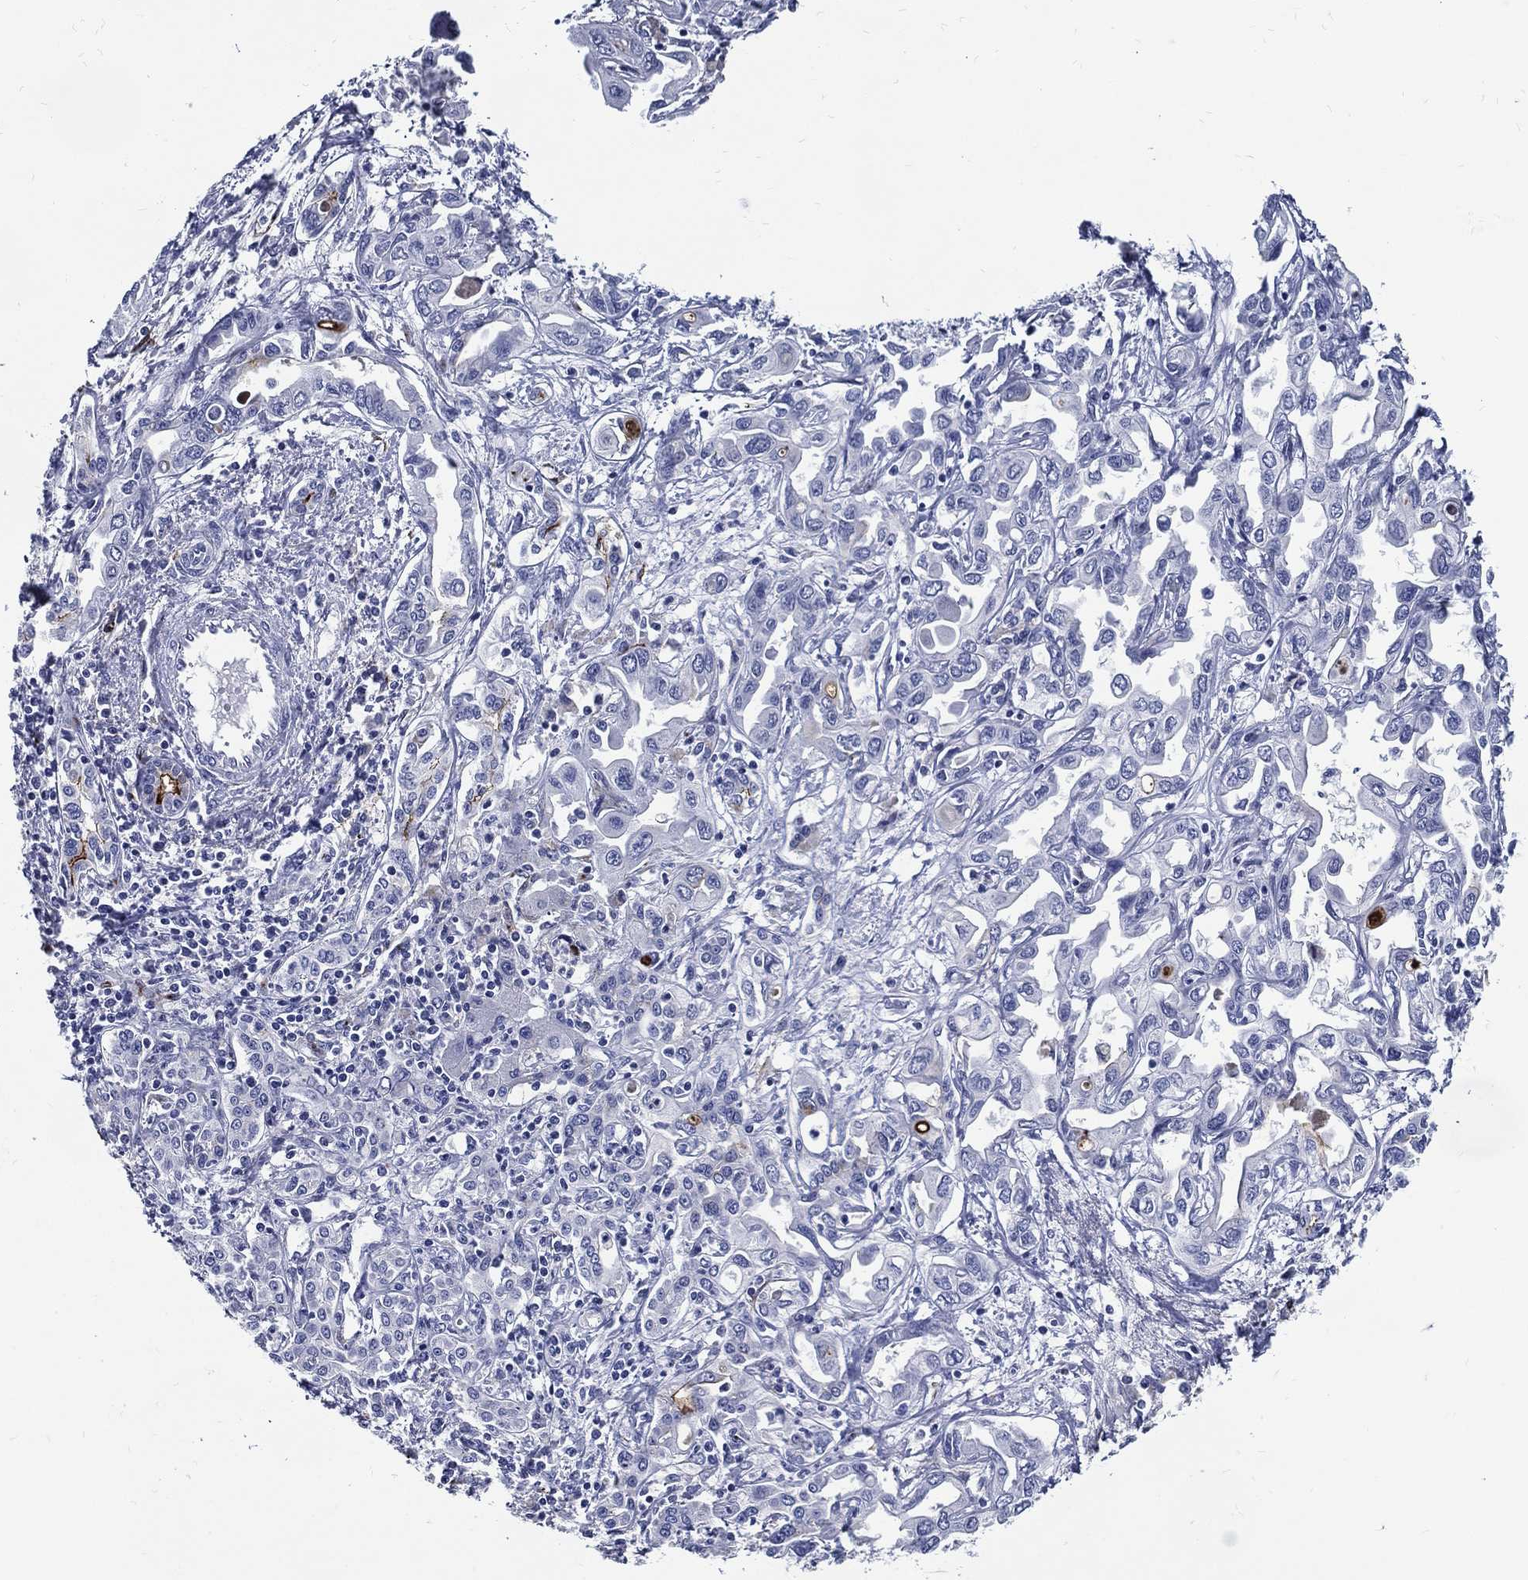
{"staining": {"intensity": "negative", "quantity": "none", "location": "none"}, "tissue": "liver cancer", "cell_type": "Tumor cells", "image_type": "cancer", "snomed": [{"axis": "morphology", "description": "Cholangiocarcinoma"}, {"axis": "topography", "description": "Liver"}], "caption": "Immunohistochemistry (IHC) micrograph of human liver cholangiocarcinoma stained for a protein (brown), which reveals no expression in tumor cells. The staining was performed using DAB to visualize the protein expression in brown, while the nuclei were stained in blue with hematoxylin (Magnification: 20x).", "gene": "ACE2", "patient": {"sex": "female", "age": 64}}